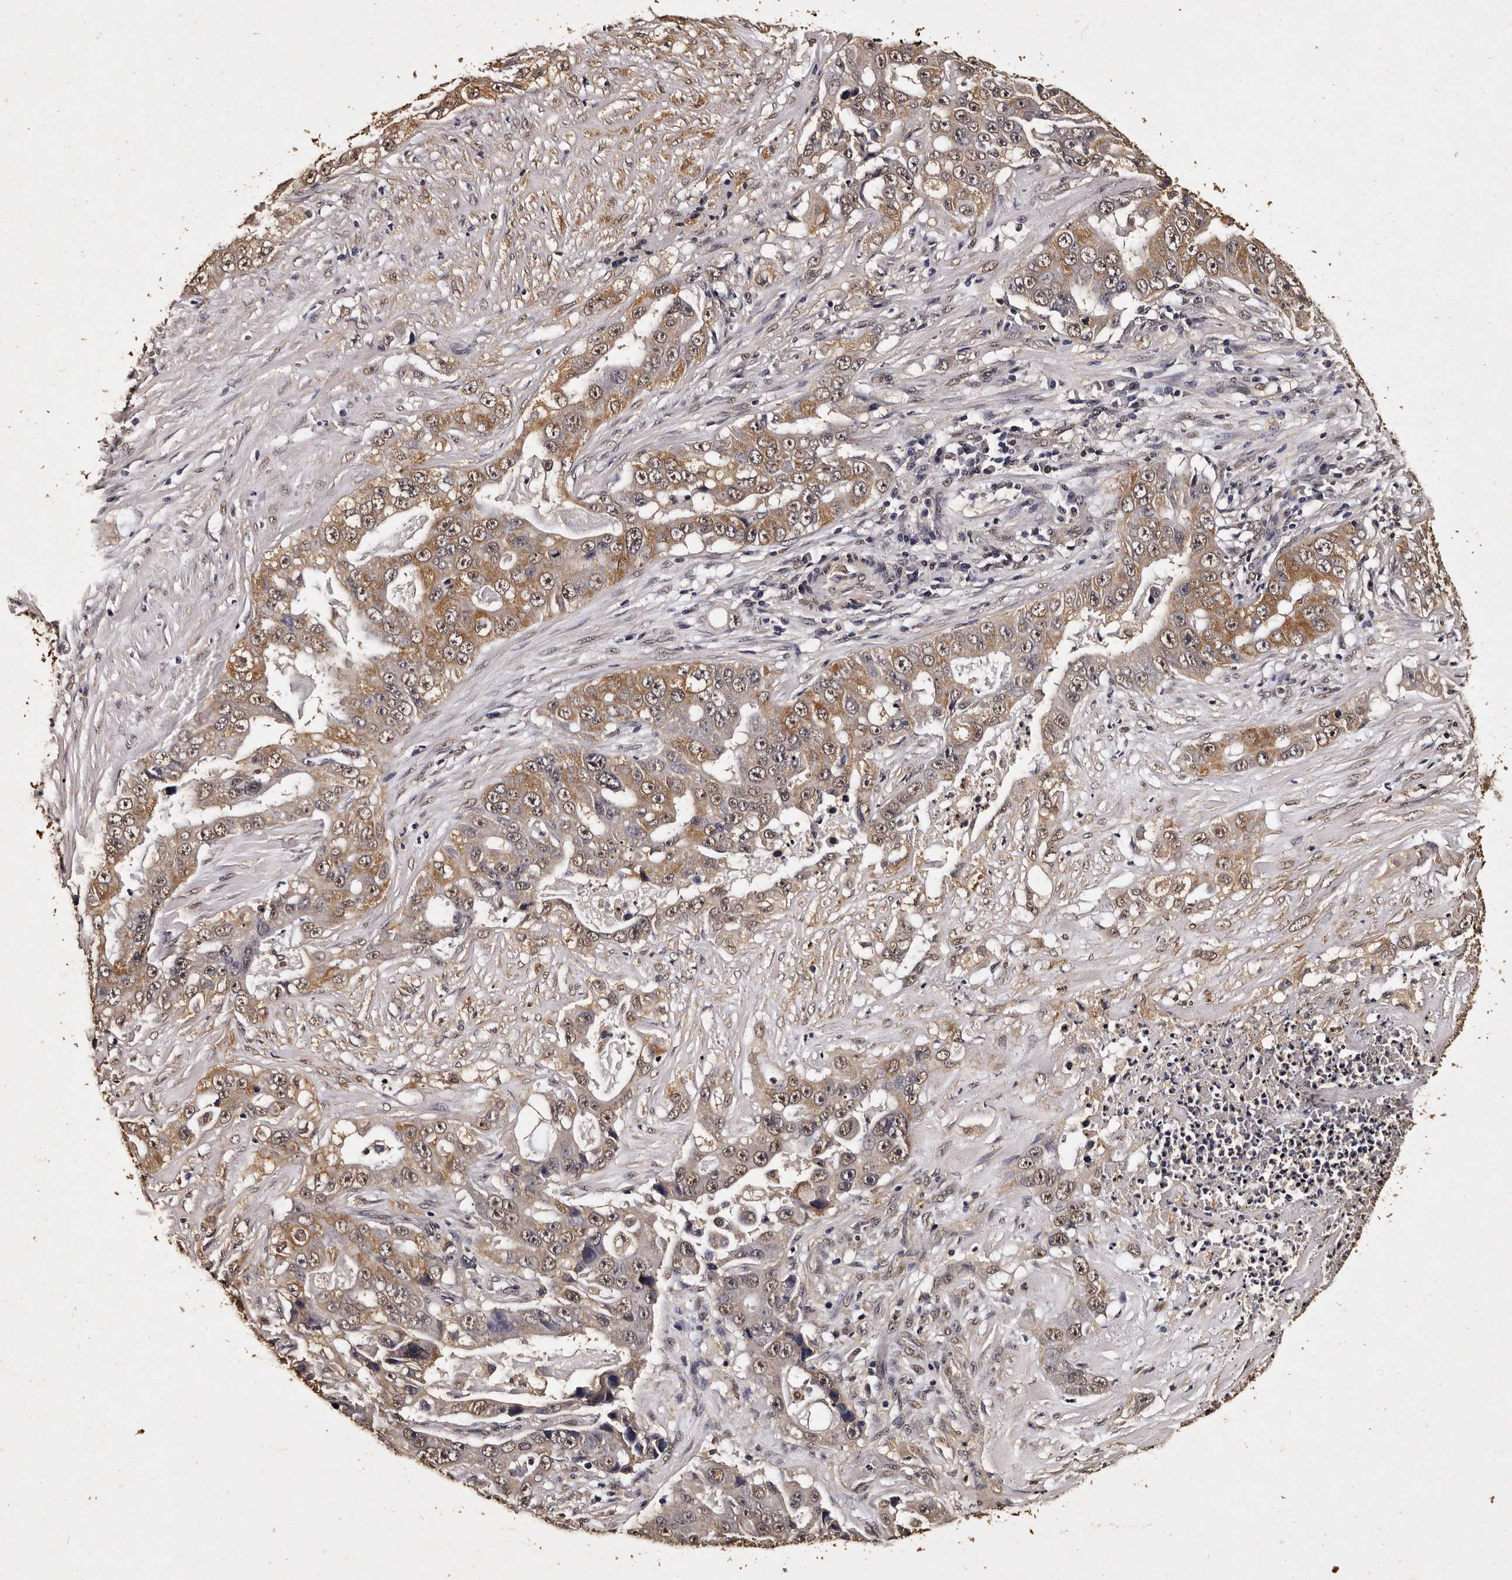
{"staining": {"intensity": "moderate", "quantity": ">75%", "location": "cytoplasmic/membranous,nuclear"}, "tissue": "lung cancer", "cell_type": "Tumor cells", "image_type": "cancer", "snomed": [{"axis": "morphology", "description": "Adenocarcinoma, NOS"}, {"axis": "topography", "description": "Lung"}], "caption": "Lung adenocarcinoma was stained to show a protein in brown. There is medium levels of moderate cytoplasmic/membranous and nuclear positivity in about >75% of tumor cells. (Brightfield microscopy of DAB IHC at high magnification).", "gene": "PARS2", "patient": {"sex": "female", "age": 51}}